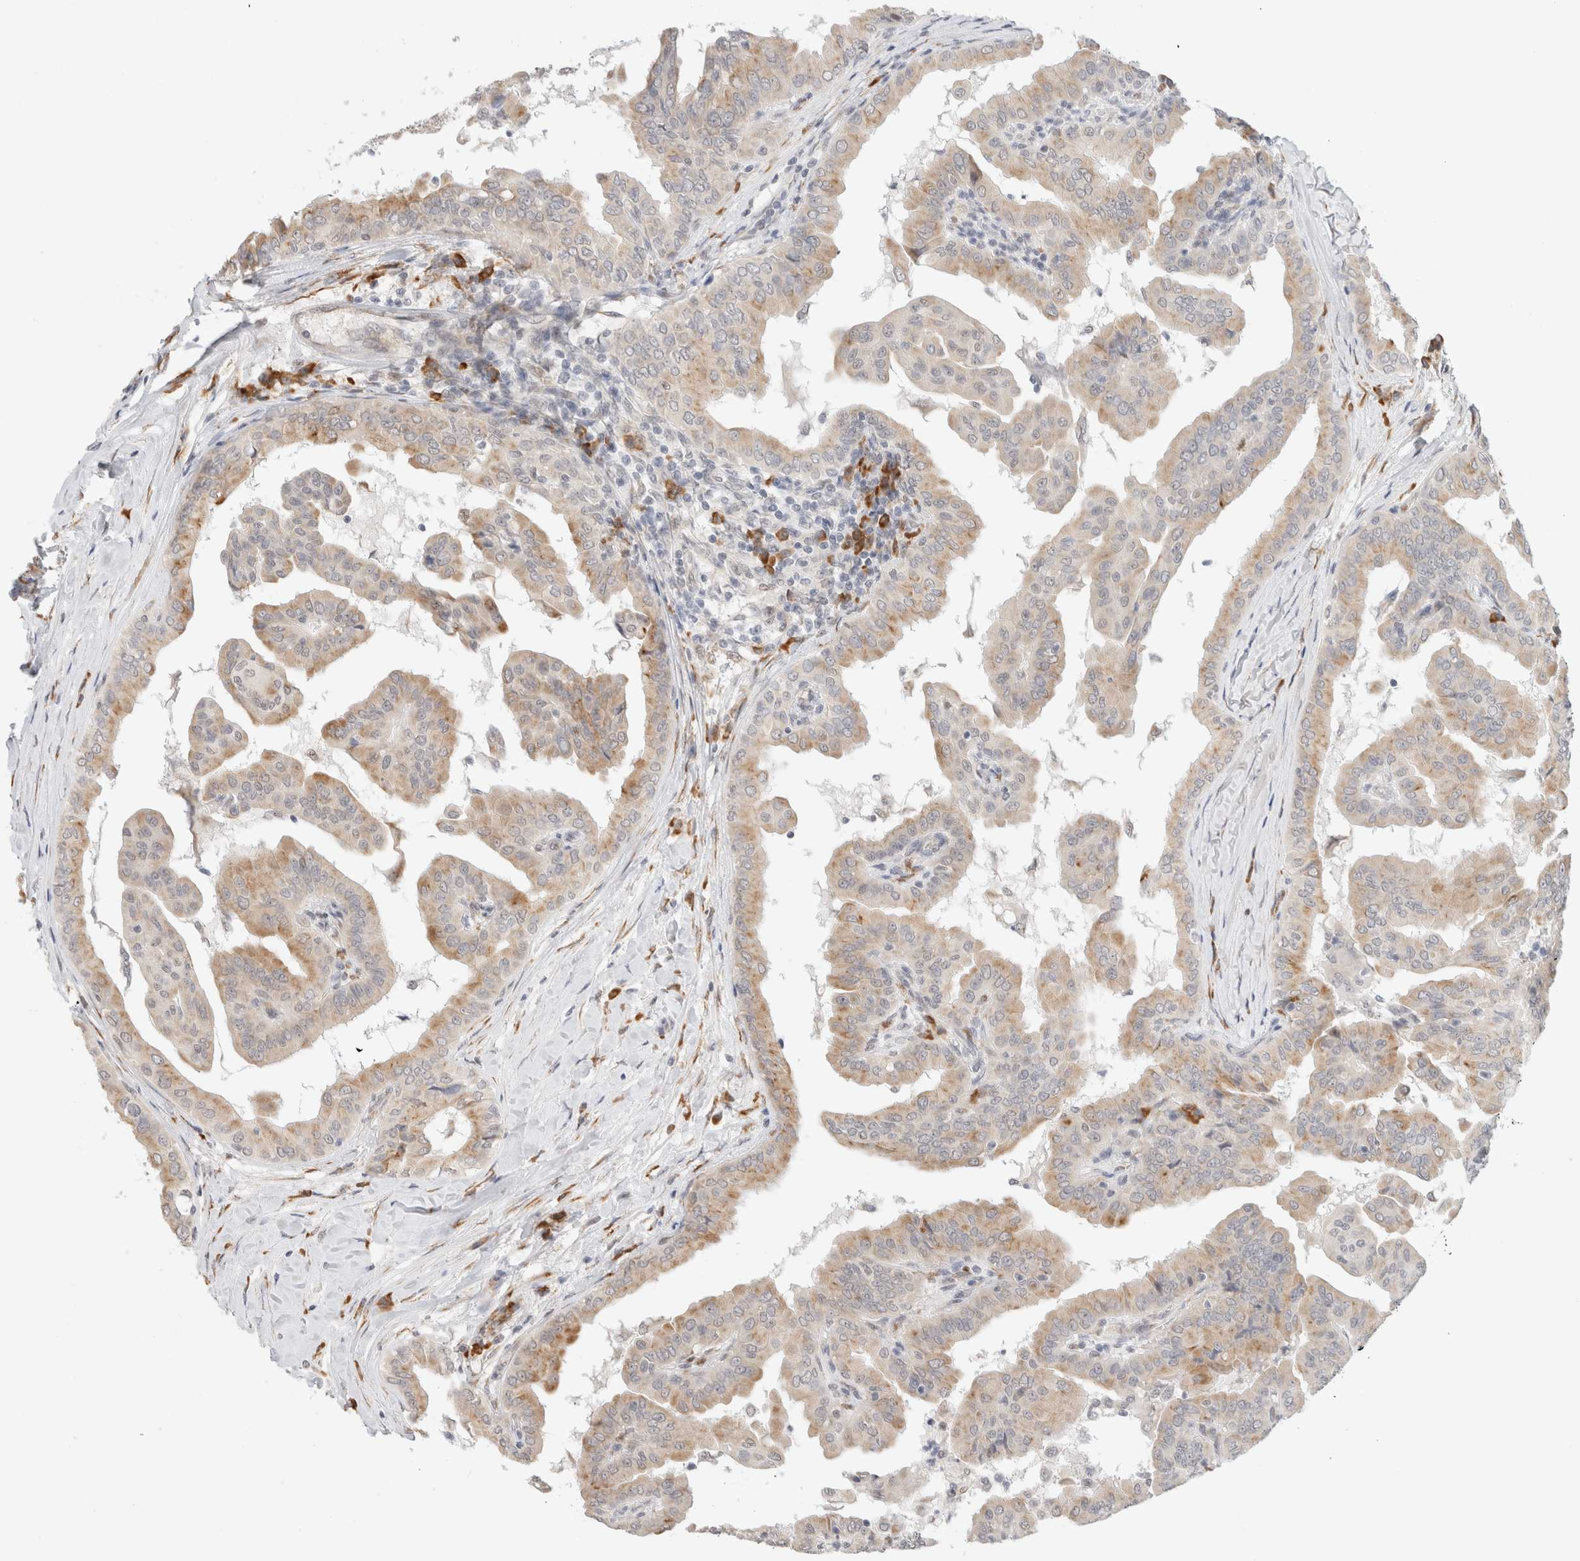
{"staining": {"intensity": "moderate", "quantity": "25%-75%", "location": "cytoplasmic/membranous"}, "tissue": "thyroid cancer", "cell_type": "Tumor cells", "image_type": "cancer", "snomed": [{"axis": "morphology", "description": "Papillary adenocarcinoma, NOS"}, {"axis": "topography", "description": "Thyroid gland"}], "caption": "Thyroid cancer stained with a brown dye shows moderate cytoplasmic/membranous positive expression in about 25%-75% of tumor cells.", "gene": "HDLBP", "patient": {"sex": "male", "age": 33}}